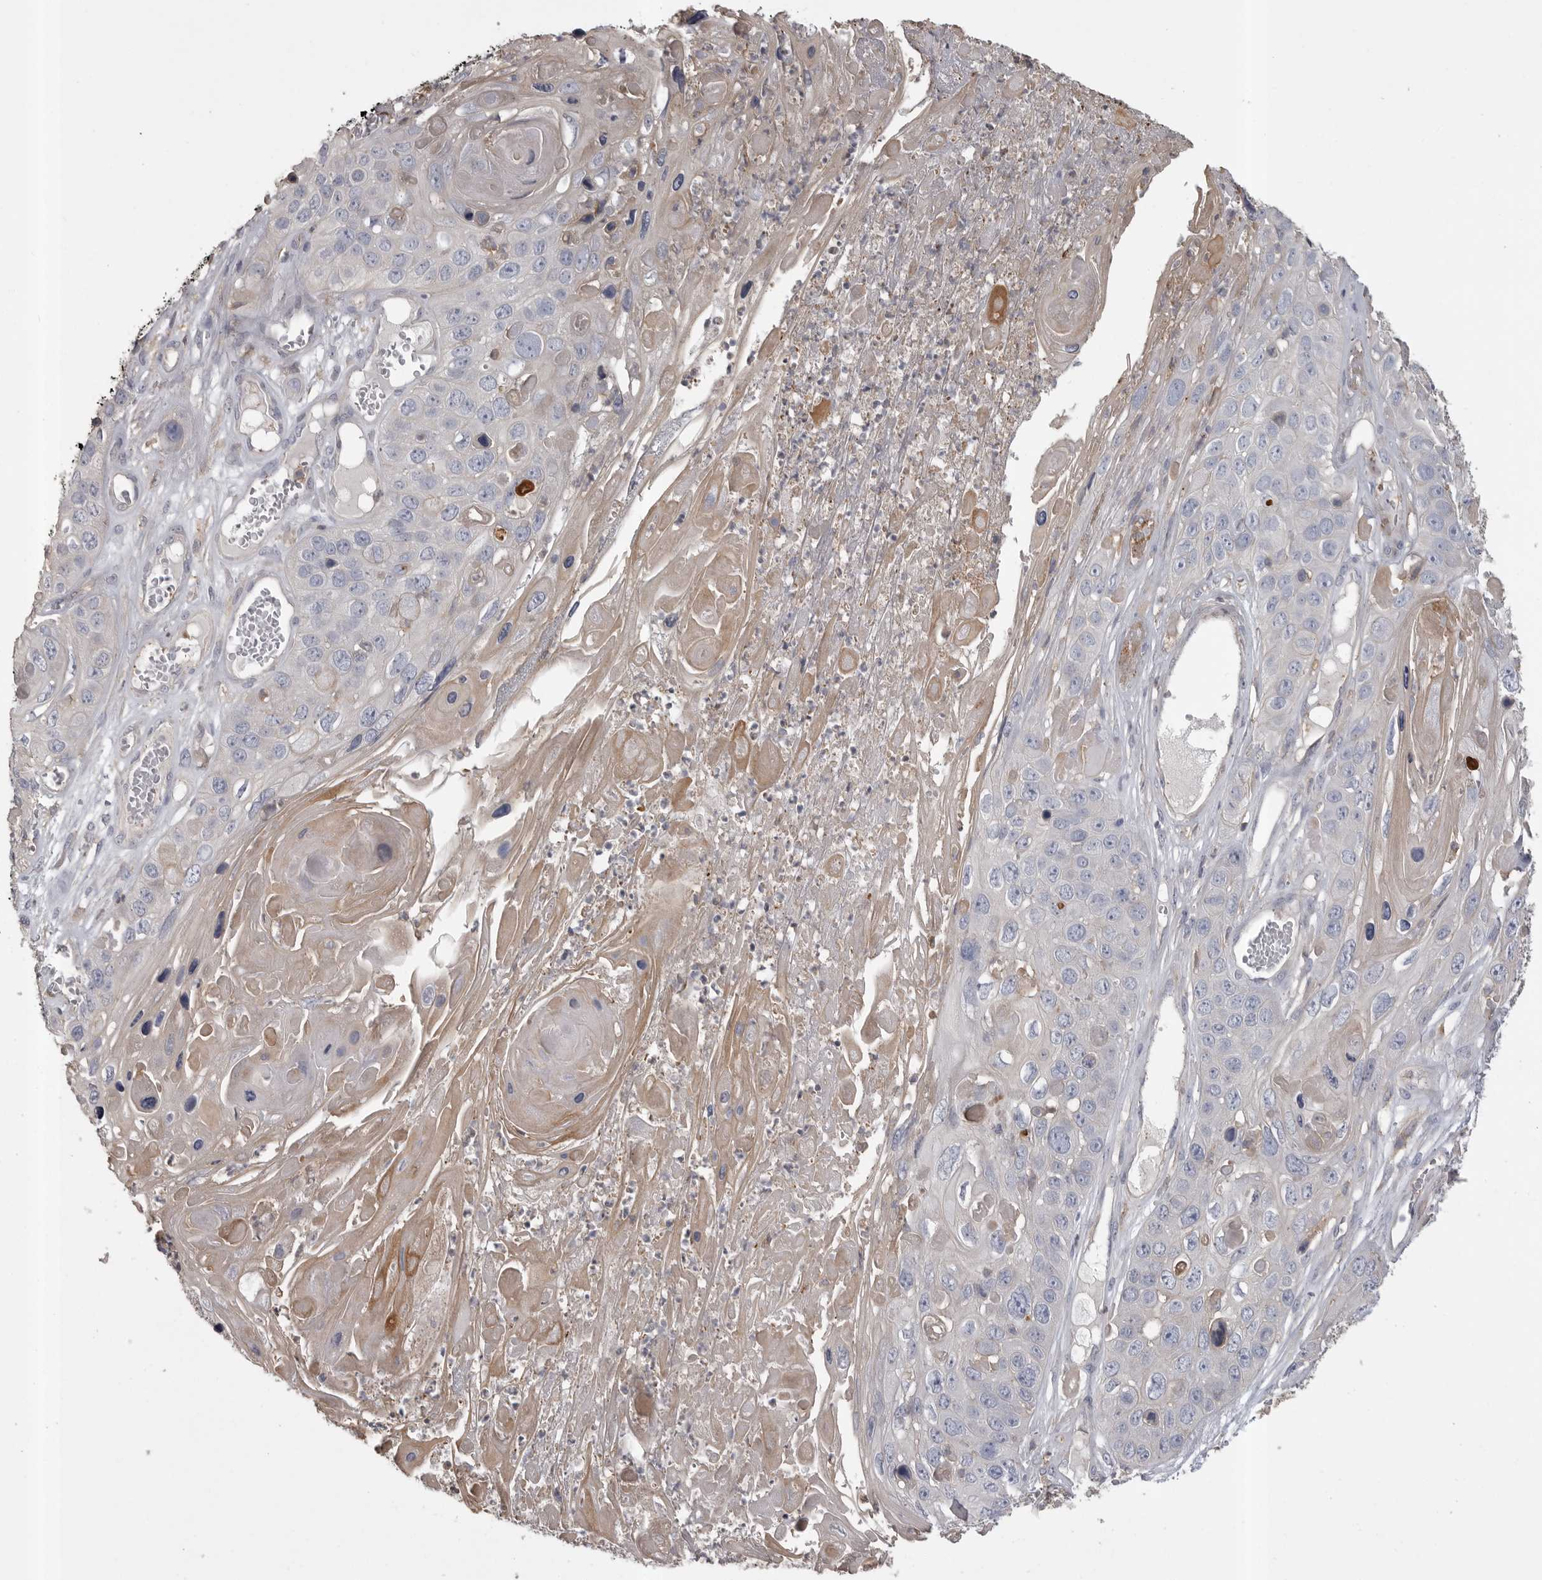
{"staining": {"intensity": "negative", "quantity": "none", "location": "none"}, "tissue": "skin cancer", "cell_type": "Tumor cells", "image_type": "cancer", "snomed": [{"axis": "morphology", "description": "Squamous cell carcinoma, NOS"}, {"axis": "topography", "description": "Skin"}], "caption": "This is a histopathology image of immunohistochemistry staining of squamous cell carcinoma (skin), which shows no positivity in tumor cells. (Stains: DAB IHC with hematoxylin counter stain, Microscopy: brightfield microscopy at high magnification).", "gene": "CMTM6", "patient": {"sex": "male", "age": 55}}